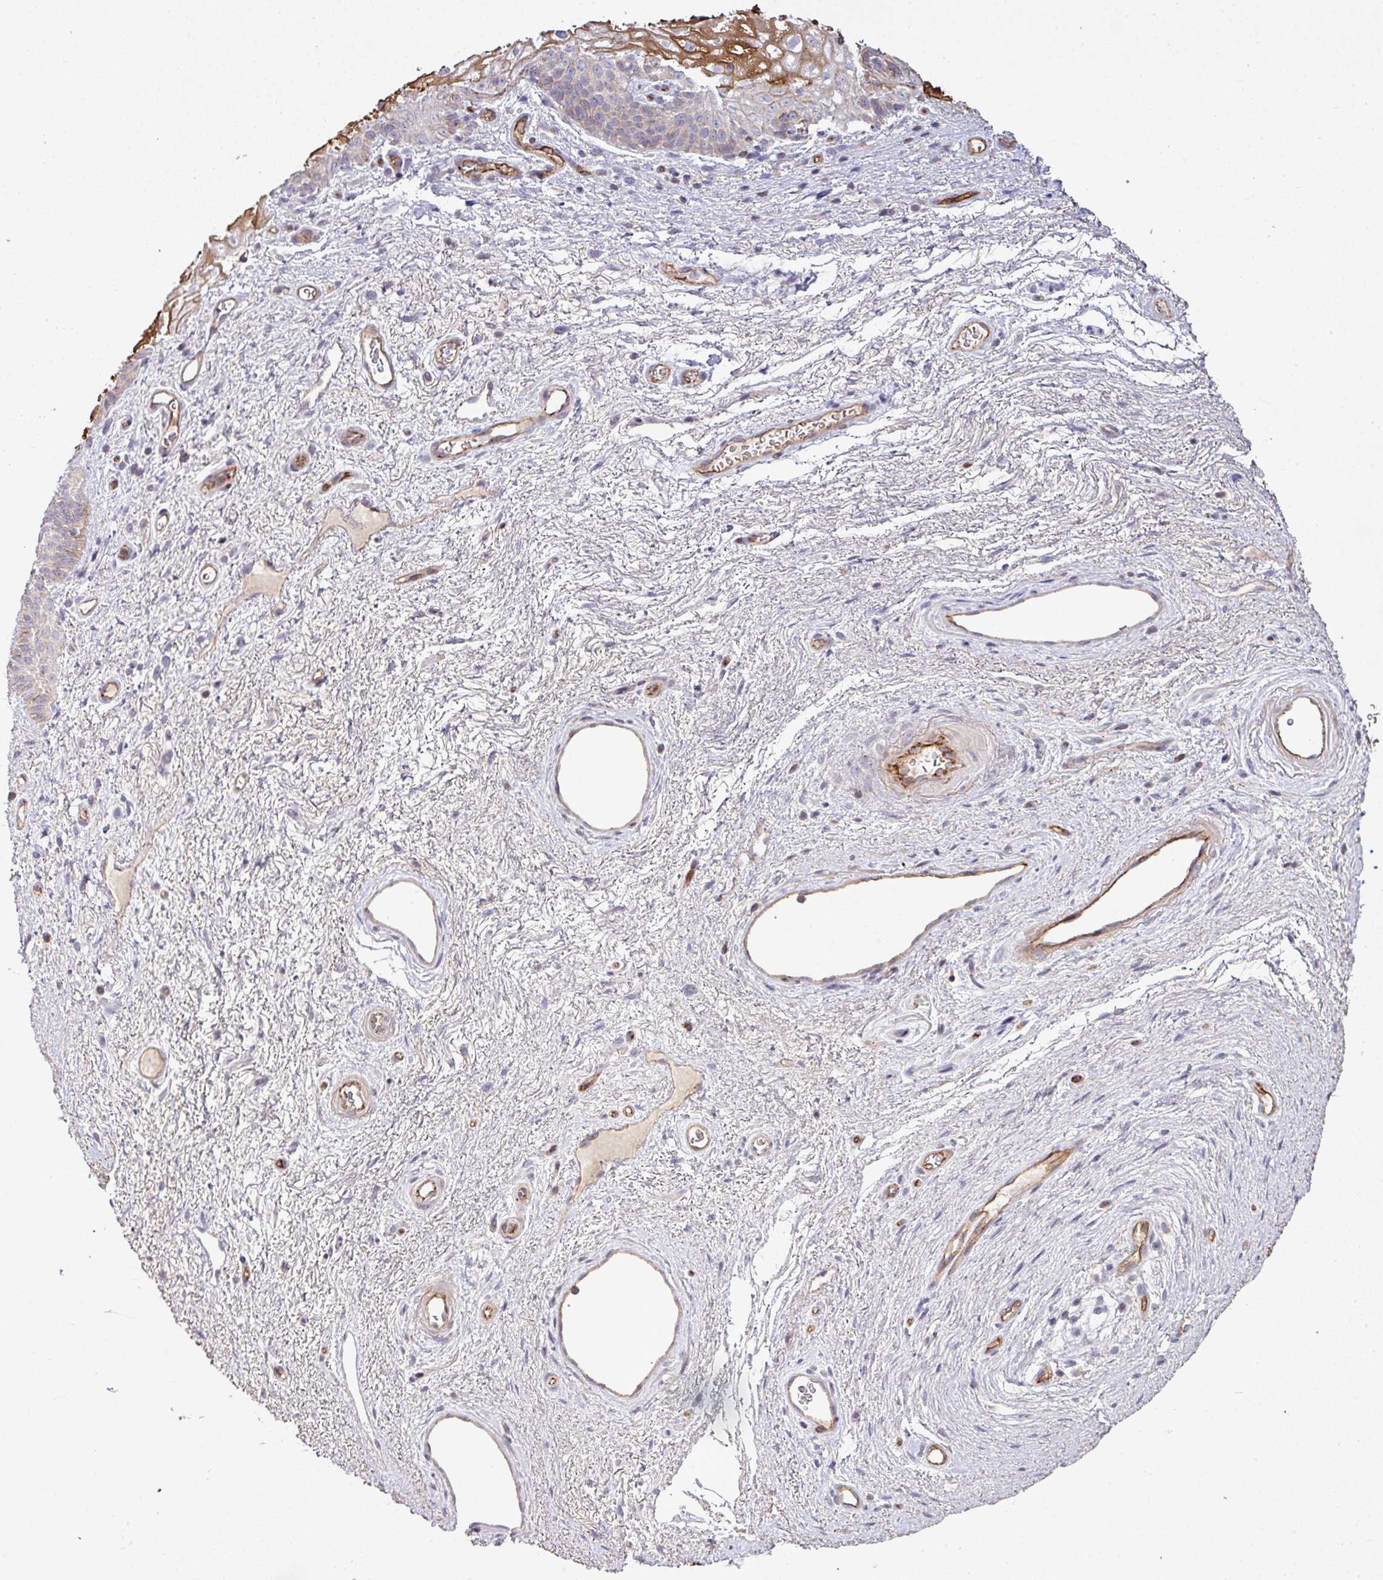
{"staining": {"intensity": "moderate", "quantity": "<25%", "location": "cytoplasmic/membranous"}, "tissue": "vagina", "cell_type": "Squamous epithelial cells", "image_type": "normal", "snomed": [{"axis": "morphology", "description": "Normal tissue, NOS"}, {"axis": "topography", "description": "Vagina"}], "caption": "Immunohistochemistry photomicrograph of unremarkable vagina: human vagina stained using immunohistochemistry (IHC) demonstrates low levels of moderate protein expression localized specifically in the cytoplasmic/membranous of squamous epithelial cells, appearing as a cytoplasmic/membranous brown color.", "gene": "RPL23A", "patient": {"sex": "female", "age": 47}}